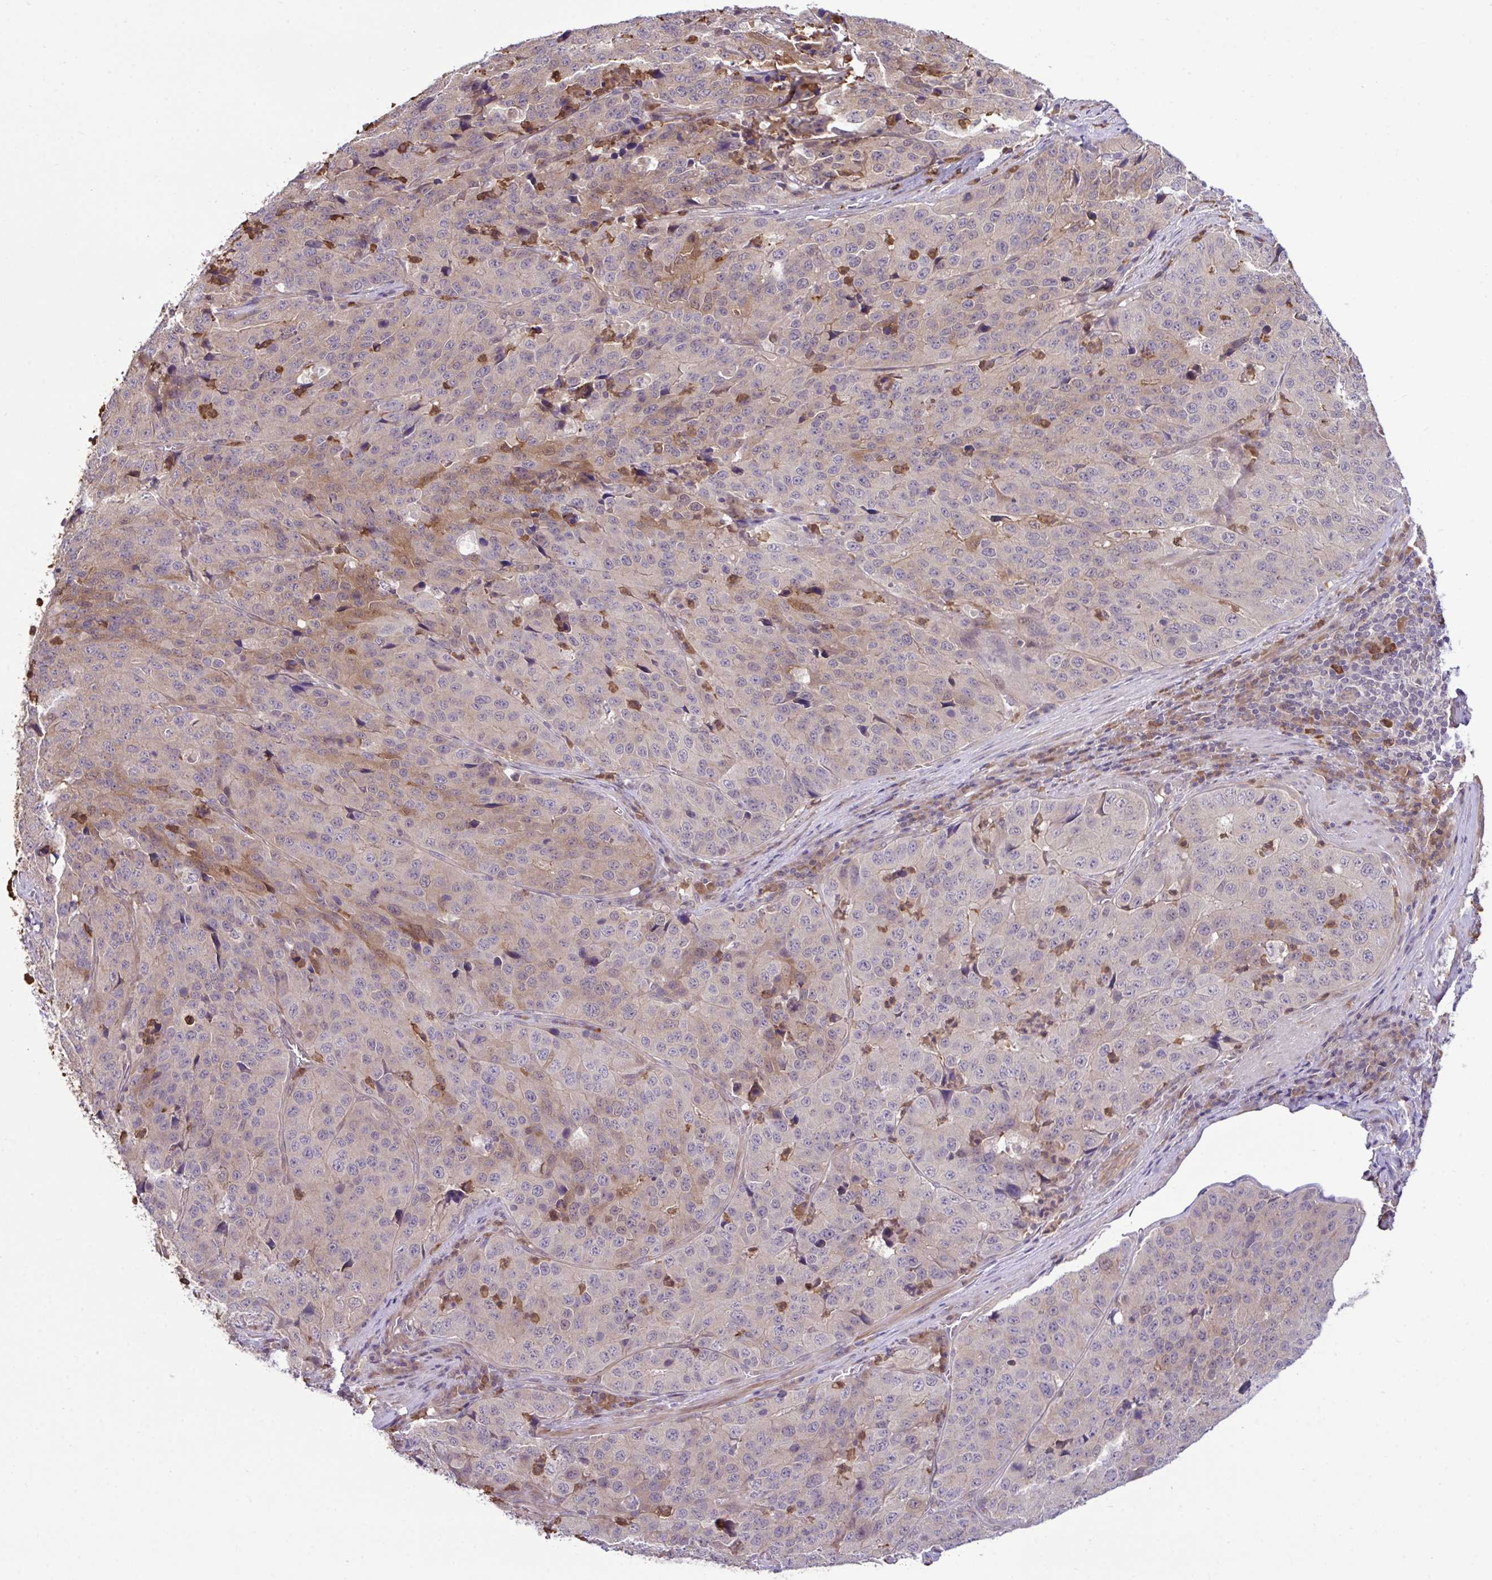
{"staining": {"intensity": "moderate", "quantity": "<25%", "location": "cytoplasmic/membranous"}, "tissue": "stomach cancer", "cell_type": "Tumor cells", "image_type": "cancer", "snomed": [{"axis": "morphology", "description": "Adenocarcinoma, NOS"}, {"axis": "topography", "description": "Stomach"}], "caption": "Immunohistochemical staining of adenocarcinoma (stomach) shows moderate cytoplasmic/membranous protein positivity in approximately <25% of tumor cells. (DAB = brown stain, brightfield microscopy at high magnification).", "gene": "CMPK1", "patient": {"sex": "male", "age": 71}}